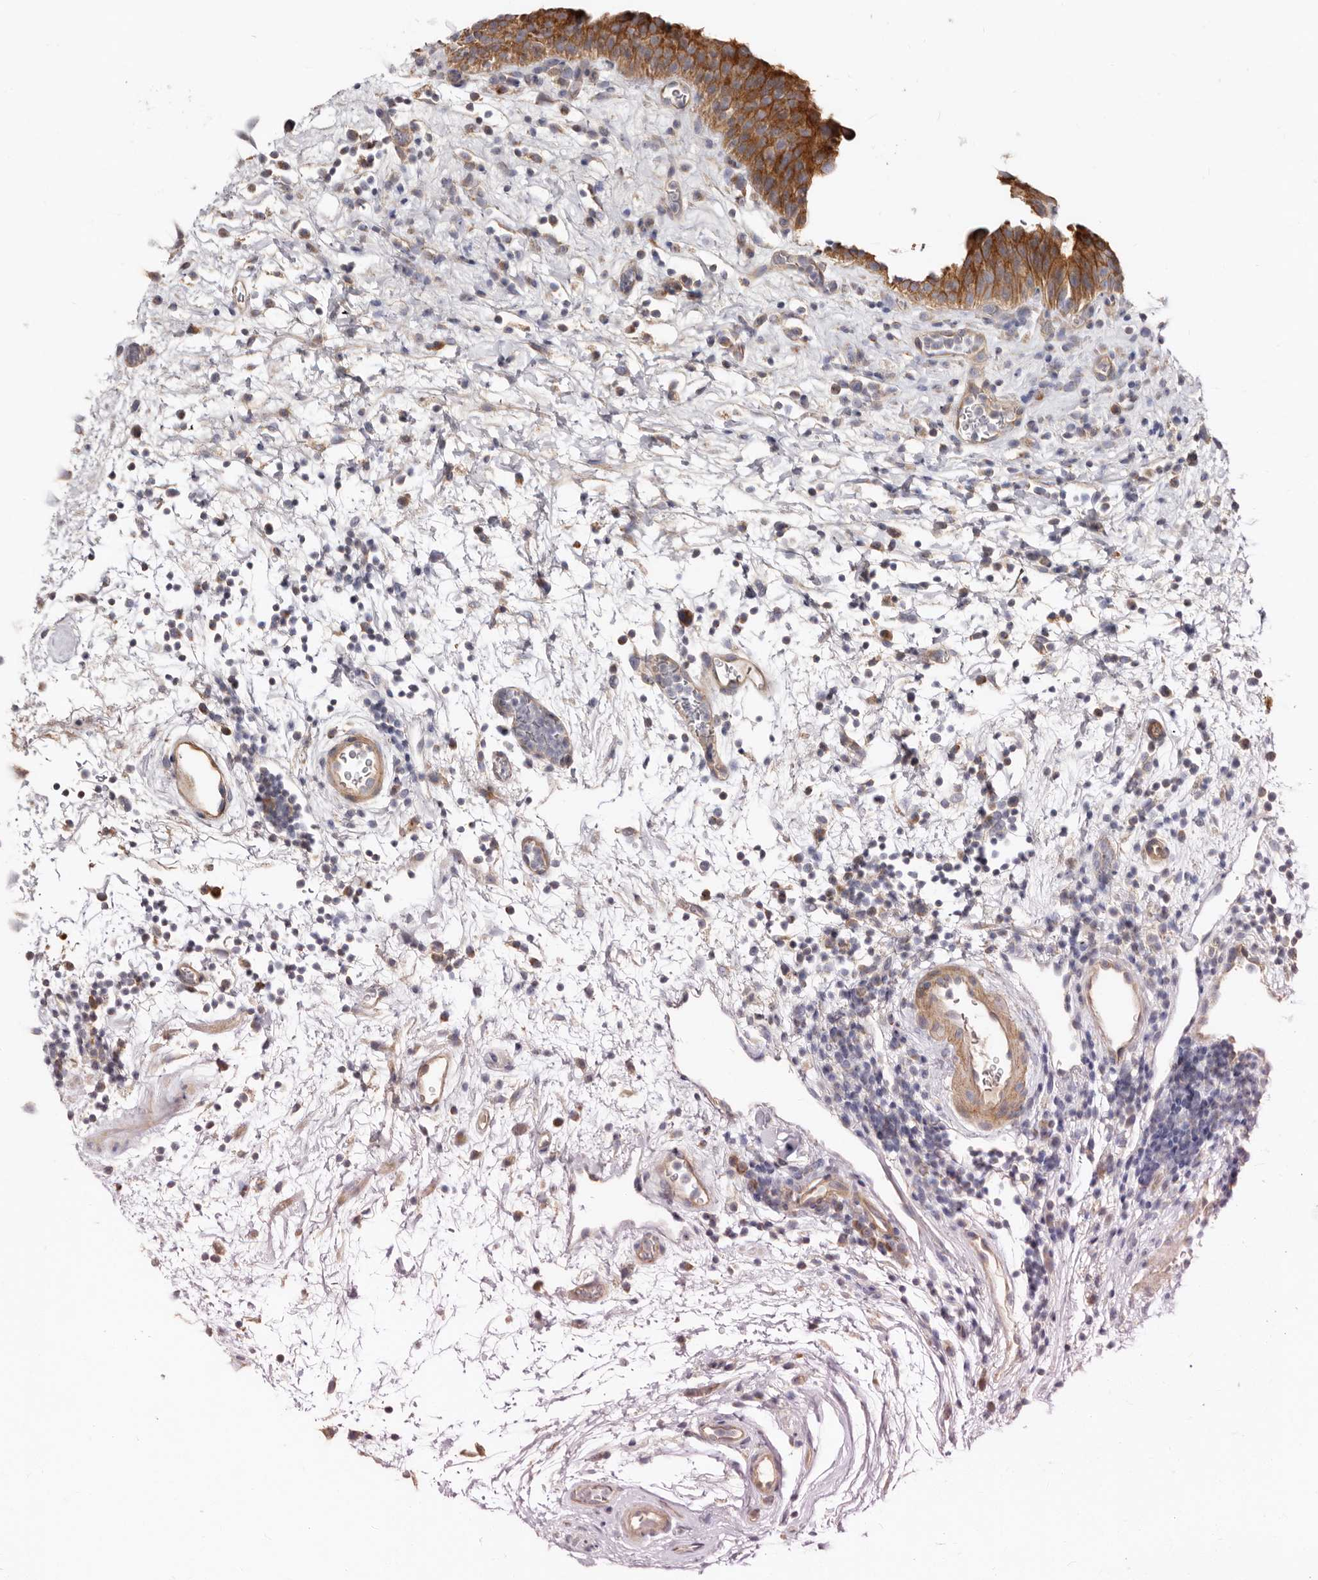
{"staining": {"intensity": "moderate", "quantity": ">75%", "location": "cytoplasmic/membranous"}, "tissue": "urinary bladder", "cell_type": "Urothelial cells", "image_type": "normal", "snomed": [{"axis": "morphology", "description": "Normal tissue, NOS"}, {"axis": "morphology", "description": "Inflammation, NOS"}, {"axis": "topography", "description": "Urinary bladder"}], "caption": "Protein staining by IHC shows moderate cytoplasmic/membranous positivity in approximately >75% of urothelial cells in unremarkable urinary bladder. Using DAB (brown) and hematoxylin (blue) stains, captured at high magnification using brightfield microscopy.", "gene": "BAIAP2L1", "patient": {"sex": "female", "age": 75}}